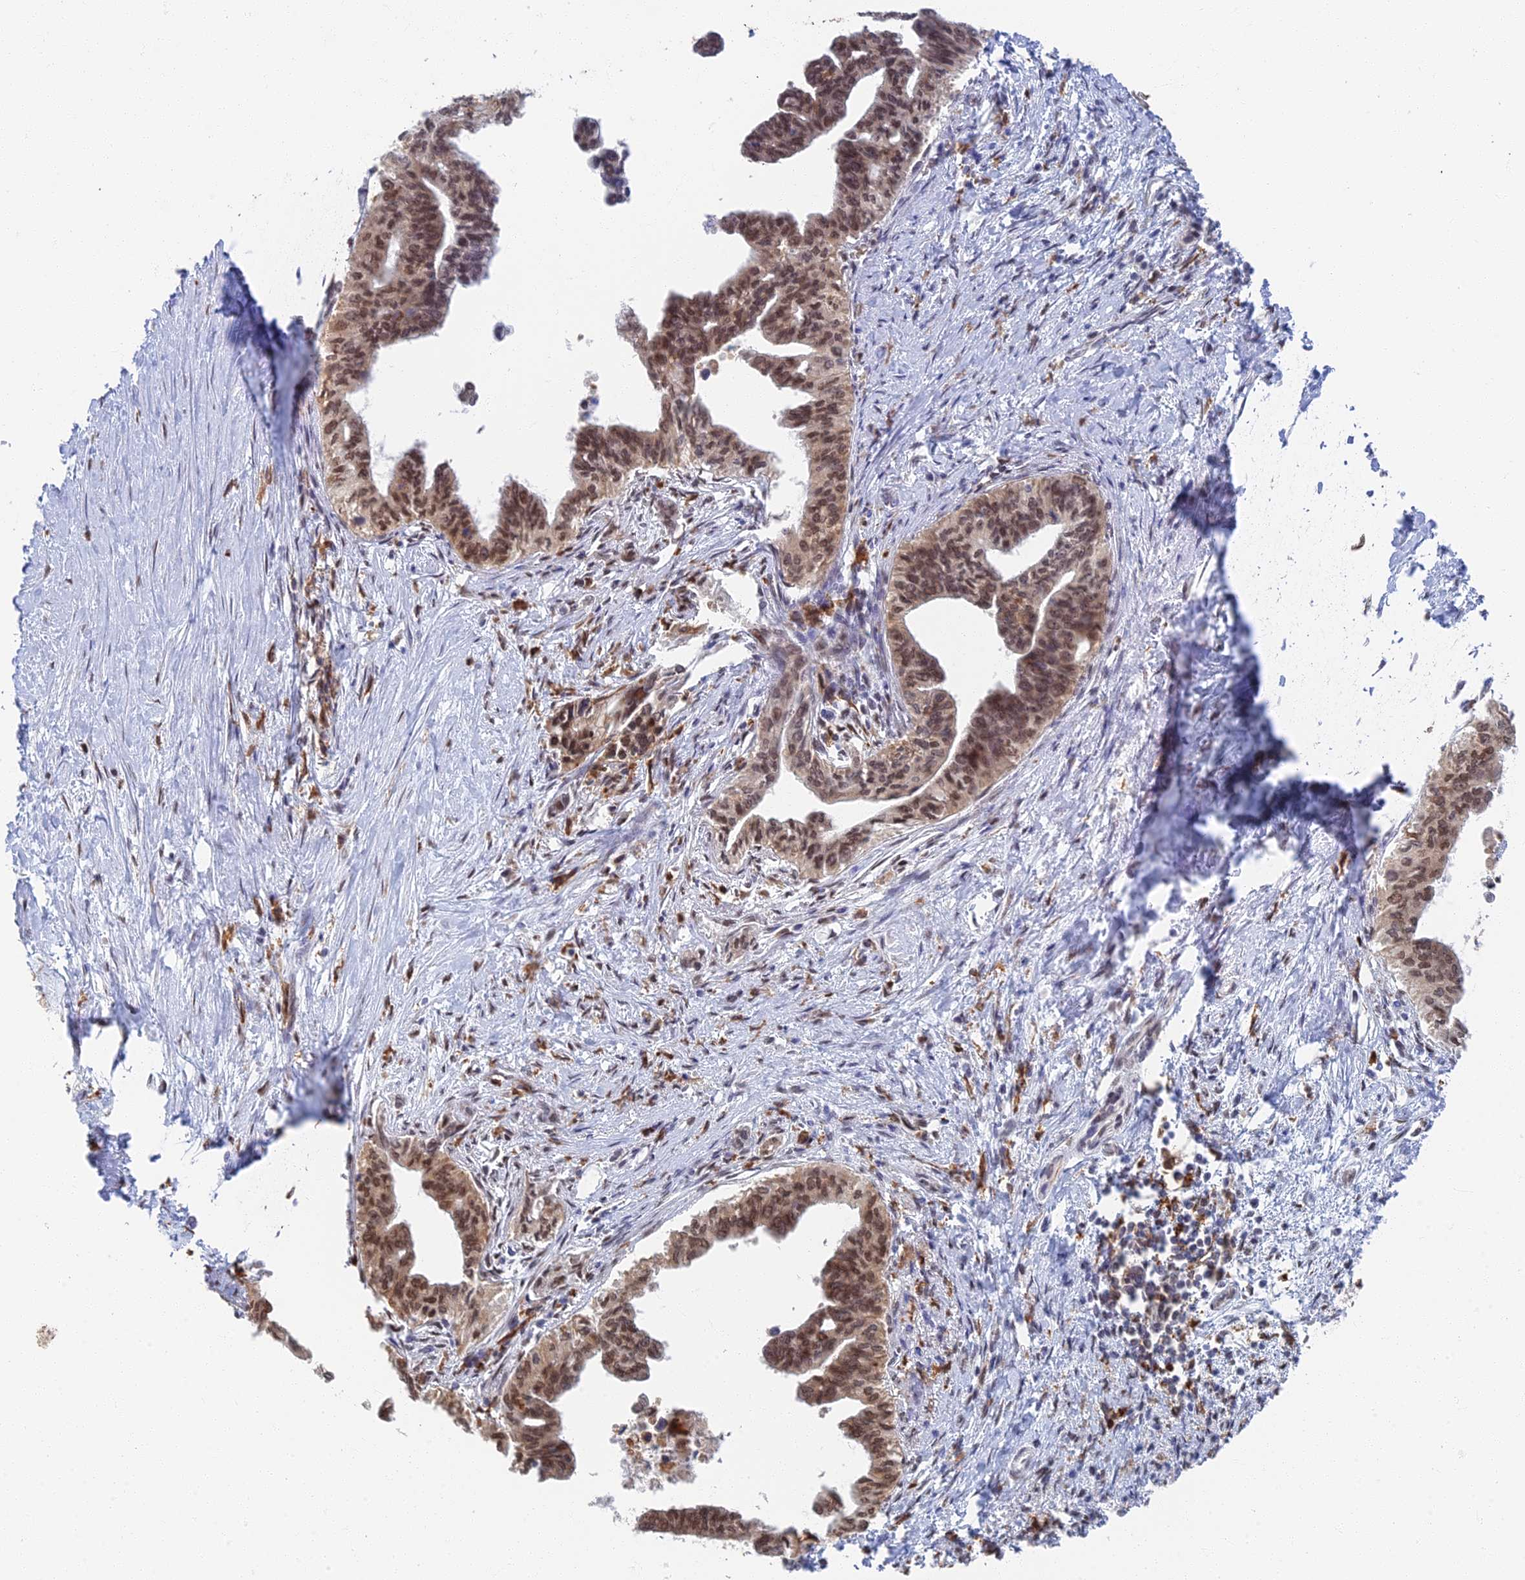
{"staining": {"intensity": "moderate", "quantity": ">75%", "location": "cytoplasmic/membranous,nuclear"}, "tissue": "pancreatic cancer", "cell_type": "Tumor cells", "image_type": "cancer", "snomed": [{"axis": "morphology", "description": "Adenocarcinoma, NOS"}, {"axis": "topography", "description": "Pancreas"}], "caption": "Pancreatic cancer stained with IHC demonstrates moderate cytoplasmic/membranous and nuclear positivity in about >75% of tumor cells.", "gene": "GPATCH1", "patient": {"sex": "female", "age": 83}}